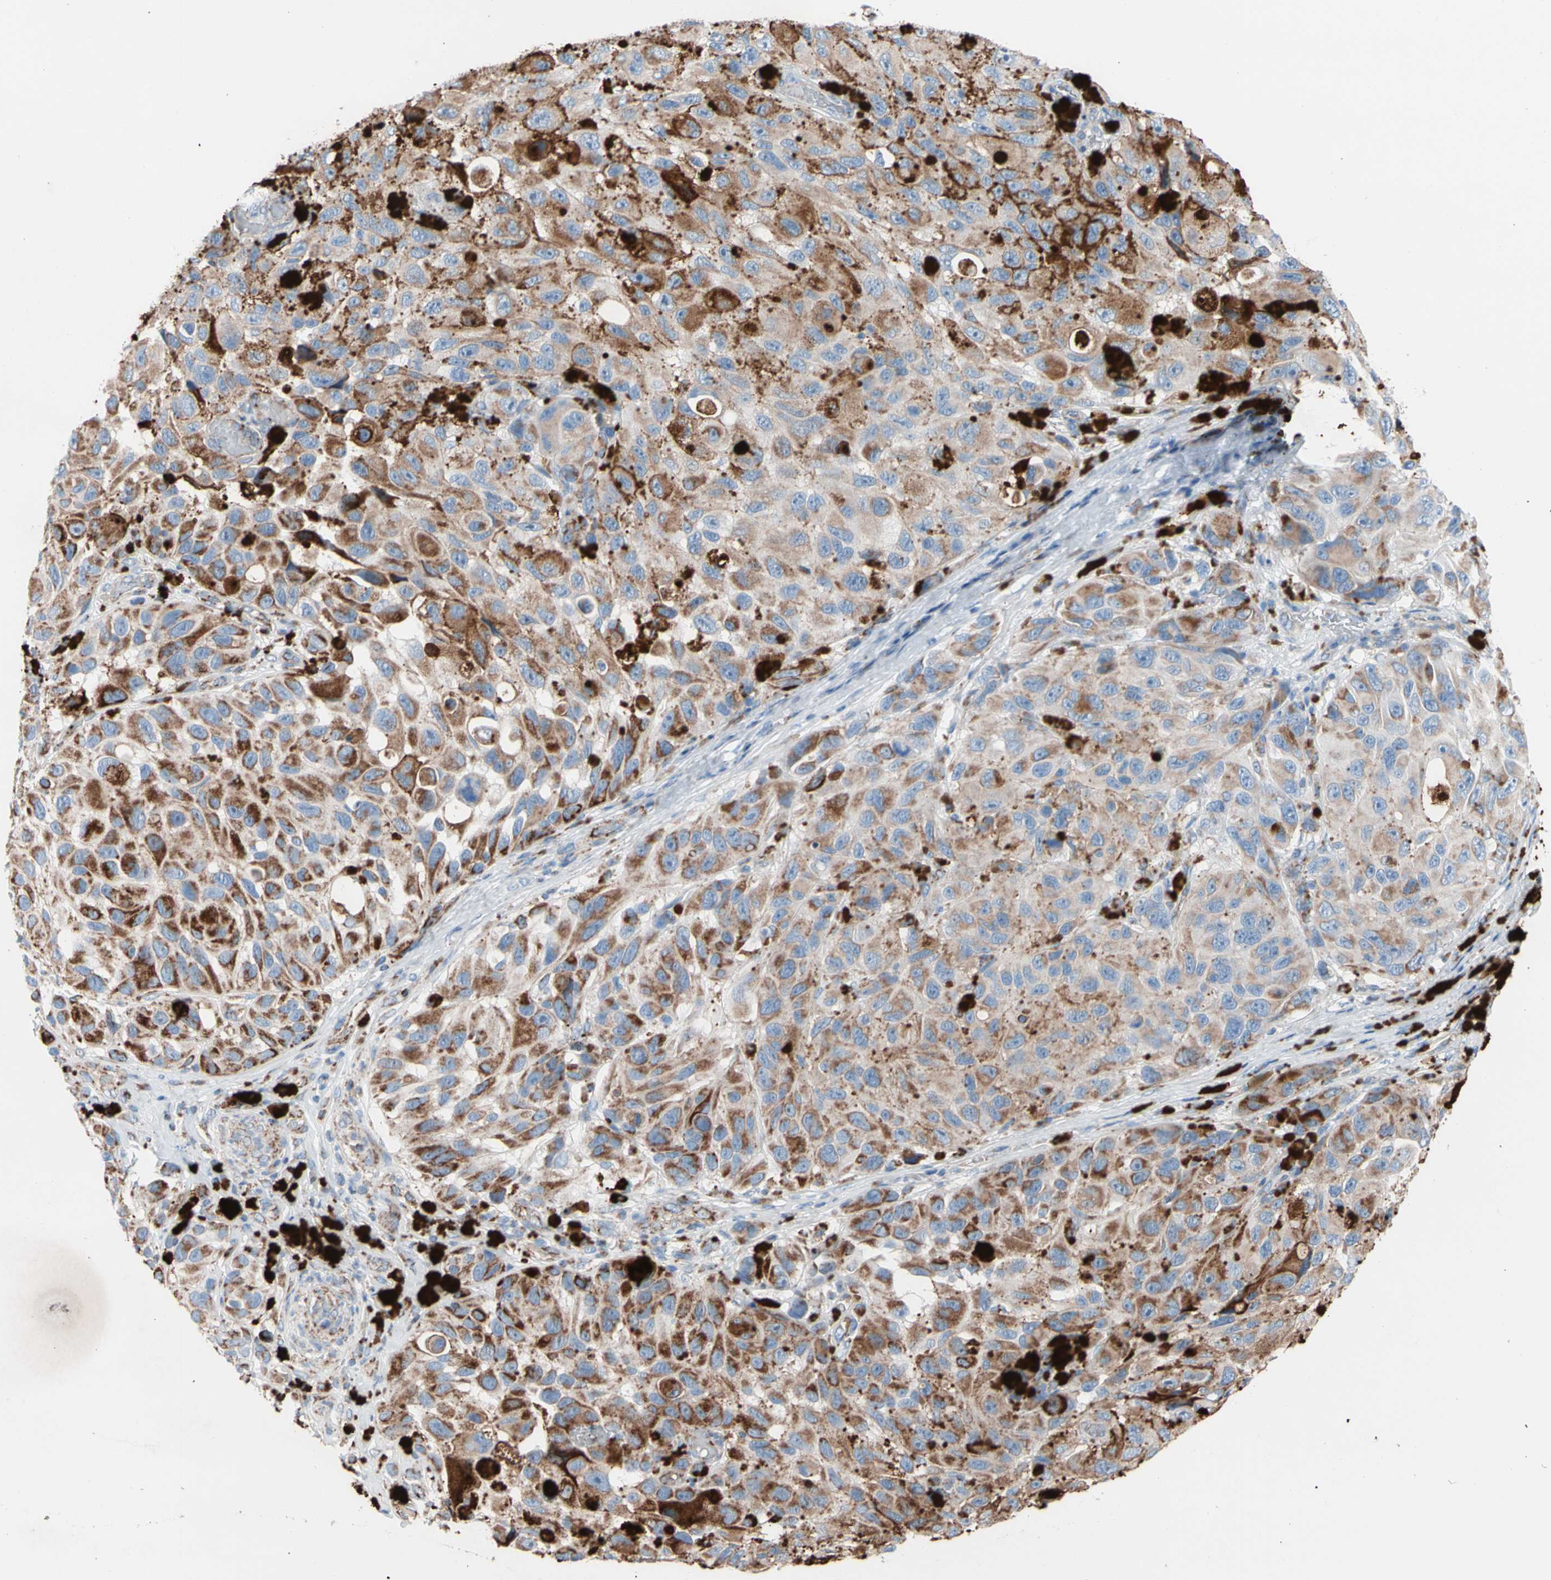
{"staining": {"intensity": "moderate", "quantity": ">75%", "location": "cytoplasmic/membranous"}, "tissue": "melanoma", "cell_type": "Tumor cells", "image_type": "cancer", "snomed": [{"axis": "morphology", "description": "Malignant melanoma, NOS"}, {"axis": "topography", "description": "Skin"}], "caption": "Immunohistochemistry micrograph of neoplastic tissue: malignant melanoma stained using immunohistochemistry (IHC) demonstrates medium levels of moderate protein expression localized specifically in the cytoplasmic/membranous of tumor cells, appearing as a cytoplasmic/membranous brown color.", "gene": "HK1", "patient": {"sex": "female", "age": 73}}